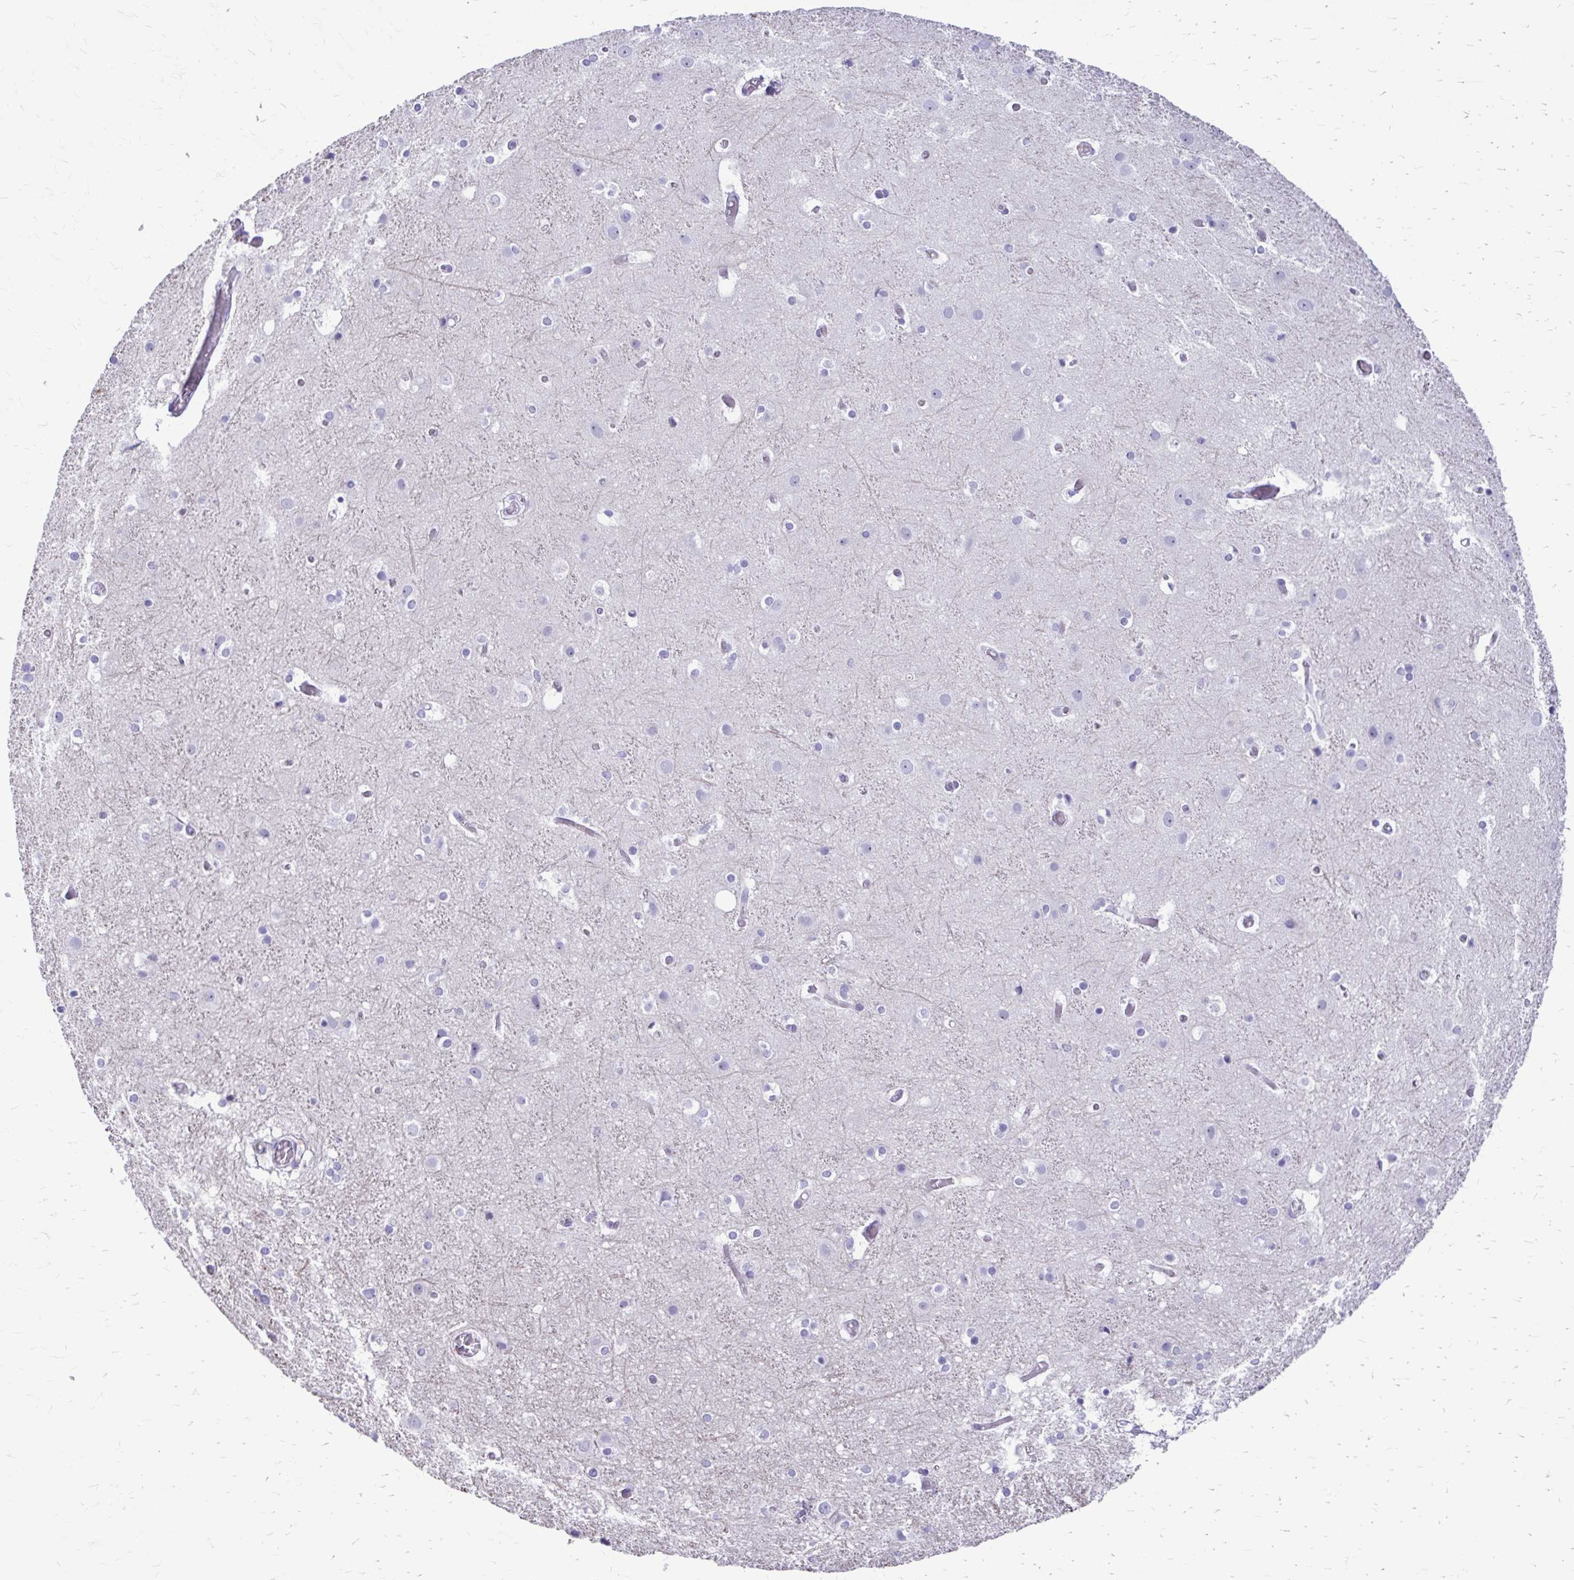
{"staining": {"intensity": "negative", "quantity": "none", "location": "none"}, "tissue": "cerebral cortex", "cell_type": "Endothelial cells", "image_type": "normal", "snomed": [{"axis": "morphology", "description": "Normal tissue, NOS"}, {"axis": "topography", "description": "Cerebral cortex"}], "caption": "The immunohistochemistry histopathology image has no significant expression in endothelial cells of cerebral cortex. (DAB IHC, high magnification).", "gene": "LCN15", "patient": {"sex": "female", "age": 52}}